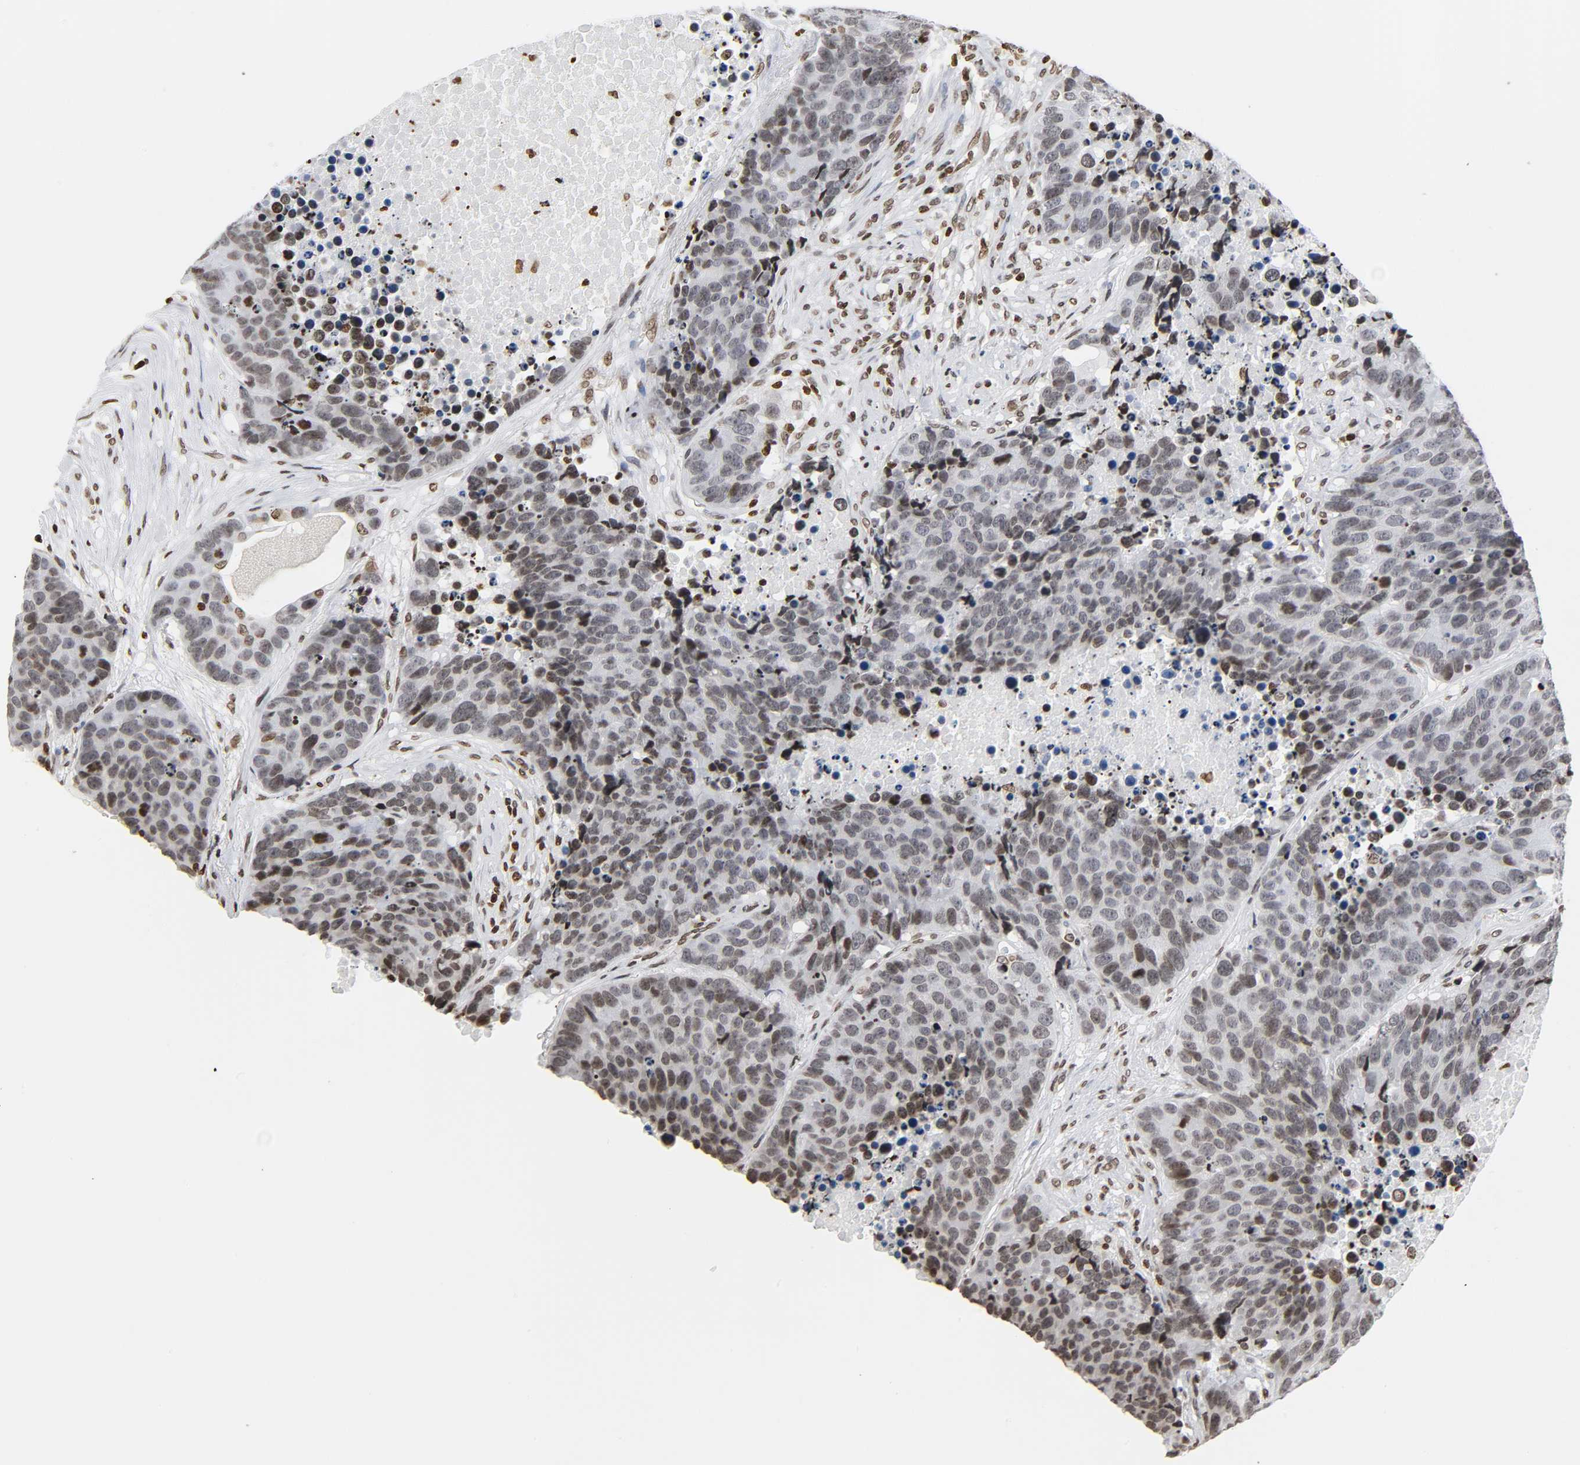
{"staining": {"intensity": "moderate", "quantity": ">75%", "location": "nuclear"}, "tissue": "carcinoid", "cell_type": "Tumor cells", "image_type": "cancer", "snomed": [{"axis": "morphology", "description": "Carcinoid, malignant, NOS"}, {"axis": "topography", "description": "Lung"}], "caption": "DAB immunohistochemical staining of carcinoid (malignant) reveals moderate nuclear protein expression in approximately >75% of tumor cells. The staining was performed using DAB, with brown indicating positive protein expression. Nuclei are stained blue with hematoxylin.", "gene": "HOXA6", "patient": {"sex": "male", "age": 60}}